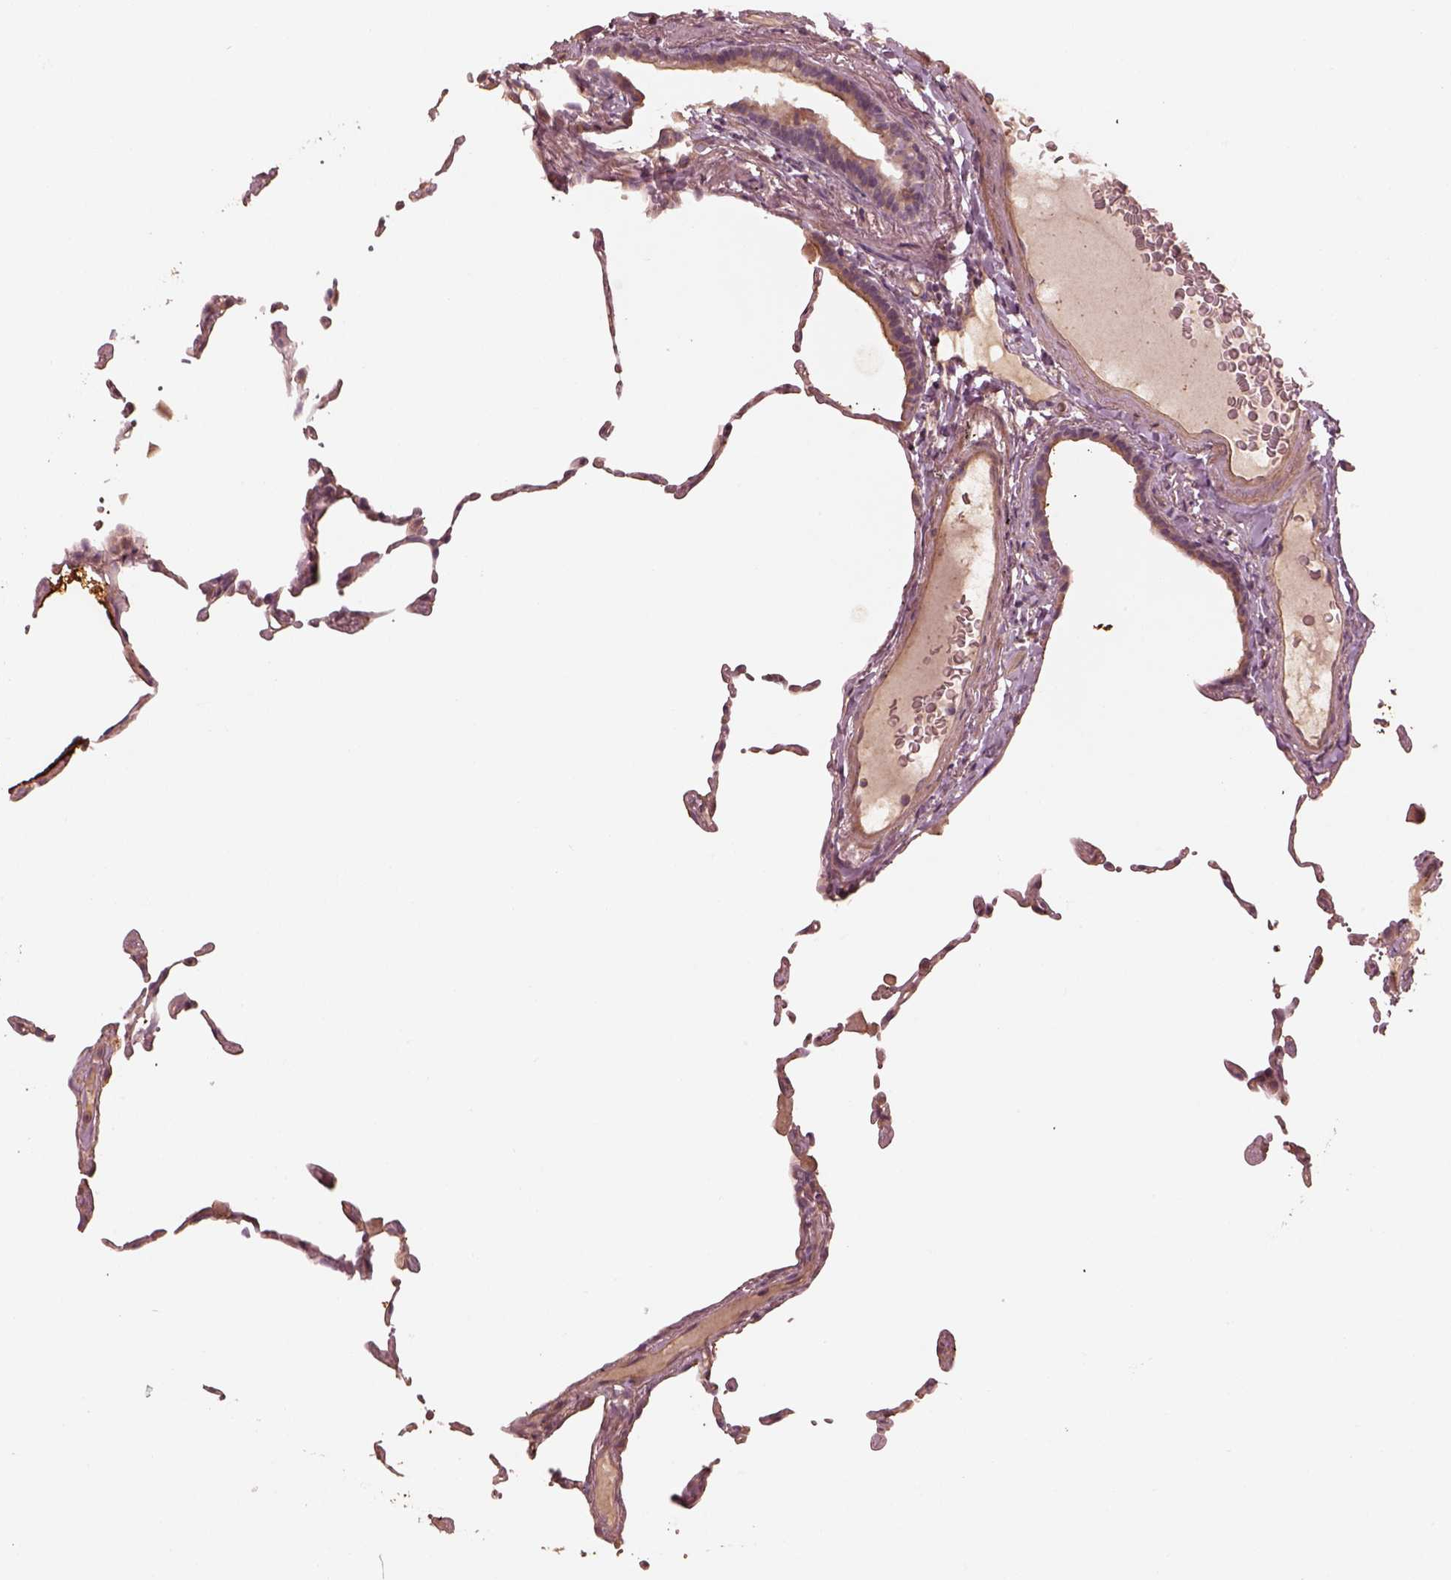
{"staining": {"intensity": "weak", "quantity": ">75%", "location": "cytoplasmic/membranous"}, "tissue": "lung", "cell_type": "Alveolar cells", "image_type": "normal", "snomed": [{"axis": "morphology", "description": "Normal tissue, NOS"}, {"axis": "topography", "description": "Lung"}], "caption": "A histopathology image showing weak cytoplasmic/membranous expression in about >75% of alveolar cells in benign lung, as visualized by brown immunohistochemical staining.", "gene": "OTOGL", "patient": {"sex": "female", "age": 57}}